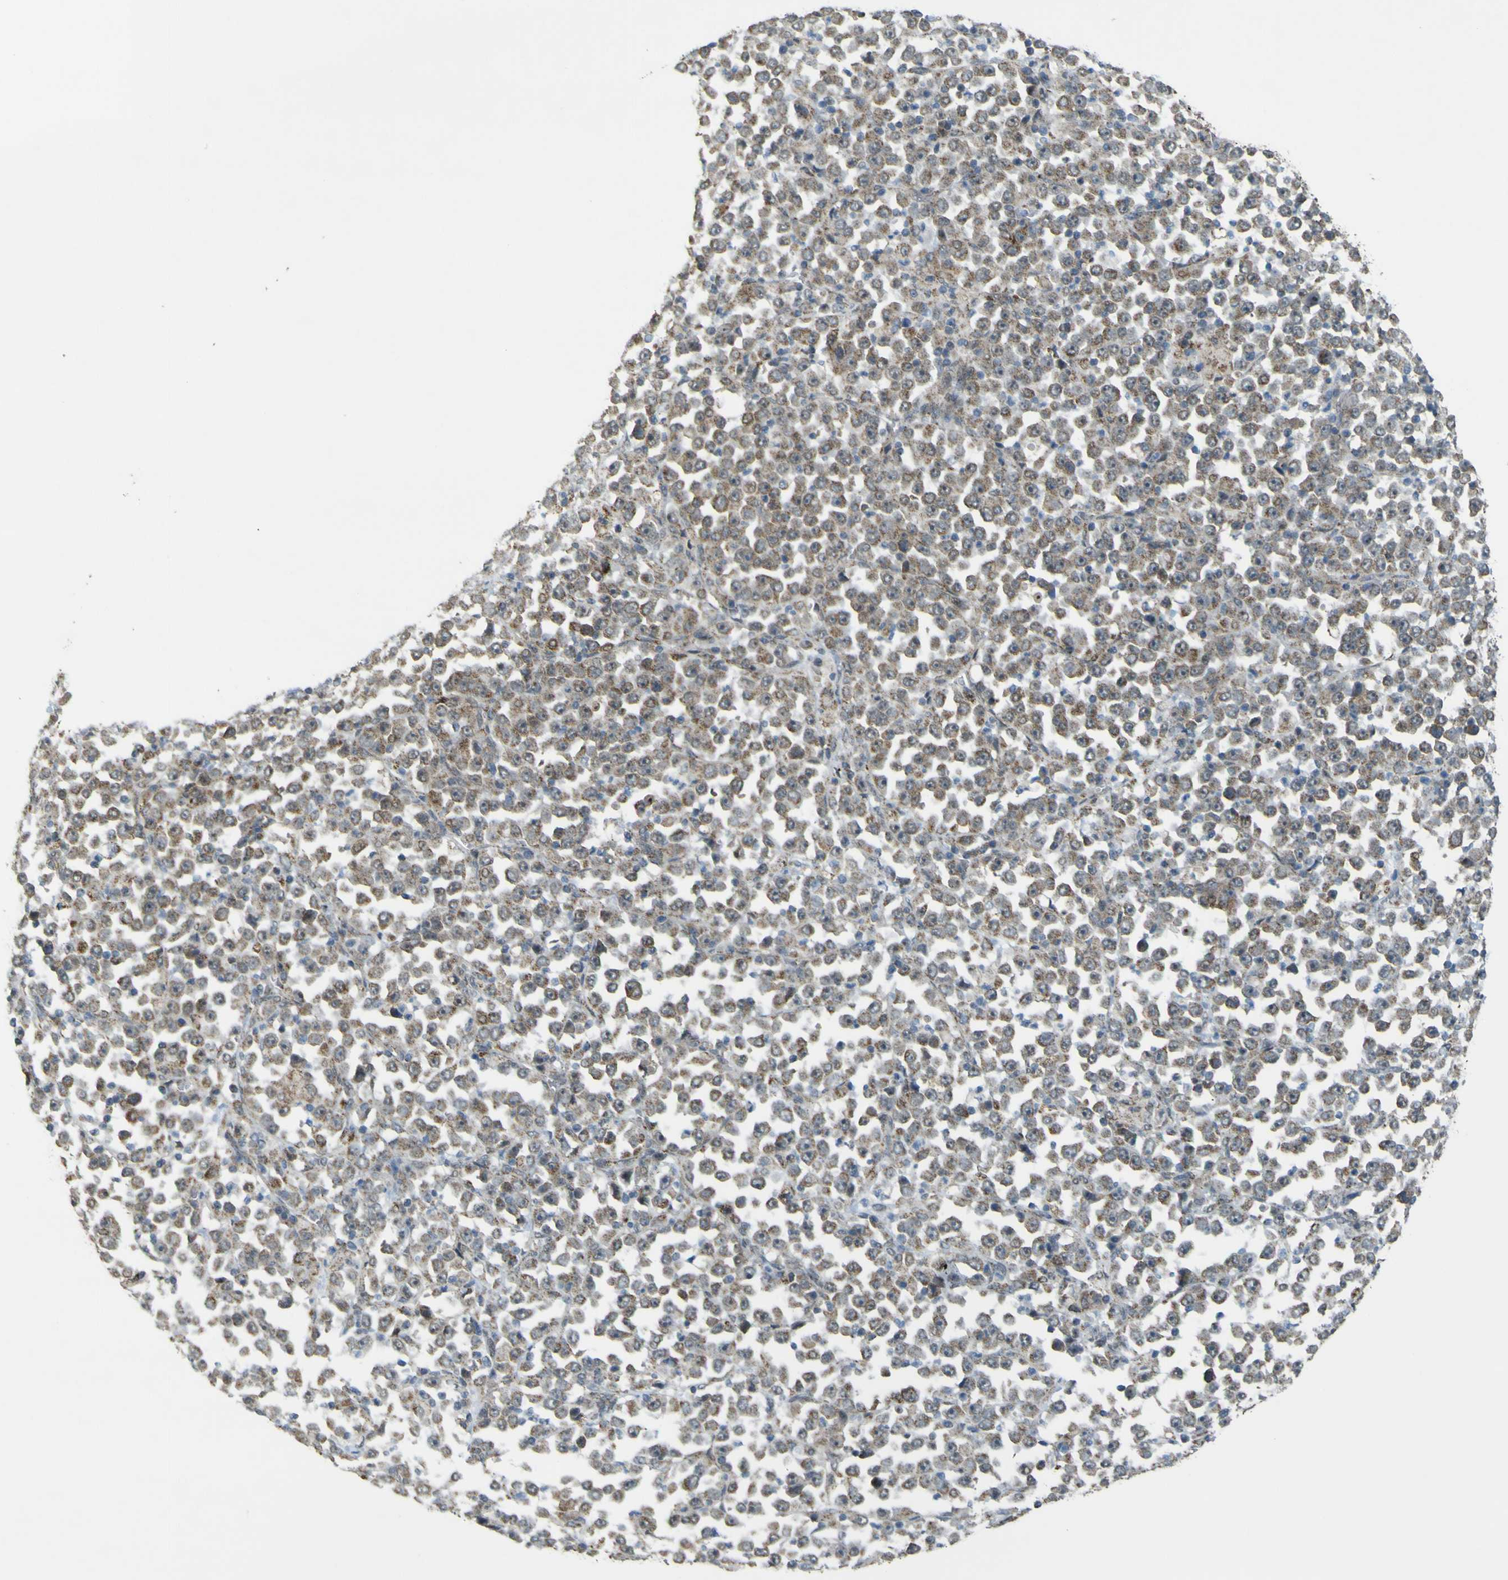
{"staining": {"intensity": "moderate", "quantity": ">75%", "location": "cytoplasmic/membranous"}, "tissue": "stomach cancer", "cell_type": "Tumor cells", "image_type": "cancer", "snomed": [{"axis": "morphology", "description": "Normal tissue, NOS"}, {"axis": "morphology", "description": "Adenocarcinoma, NOS"}, {"axis": "topography", "description": "Stomach, upper"}, {"axis": "topography", "description": "Stomach"}], "caption": "There is medium levels of moderate cytoplasmic/membranous positivity in tumor cells of stomach cancer (adenocarcinoma), as demonstrated by immunohistochemical staining (brown color).", "gene": "ACBD5", "patient": {"sex": "male", "age": 59}}